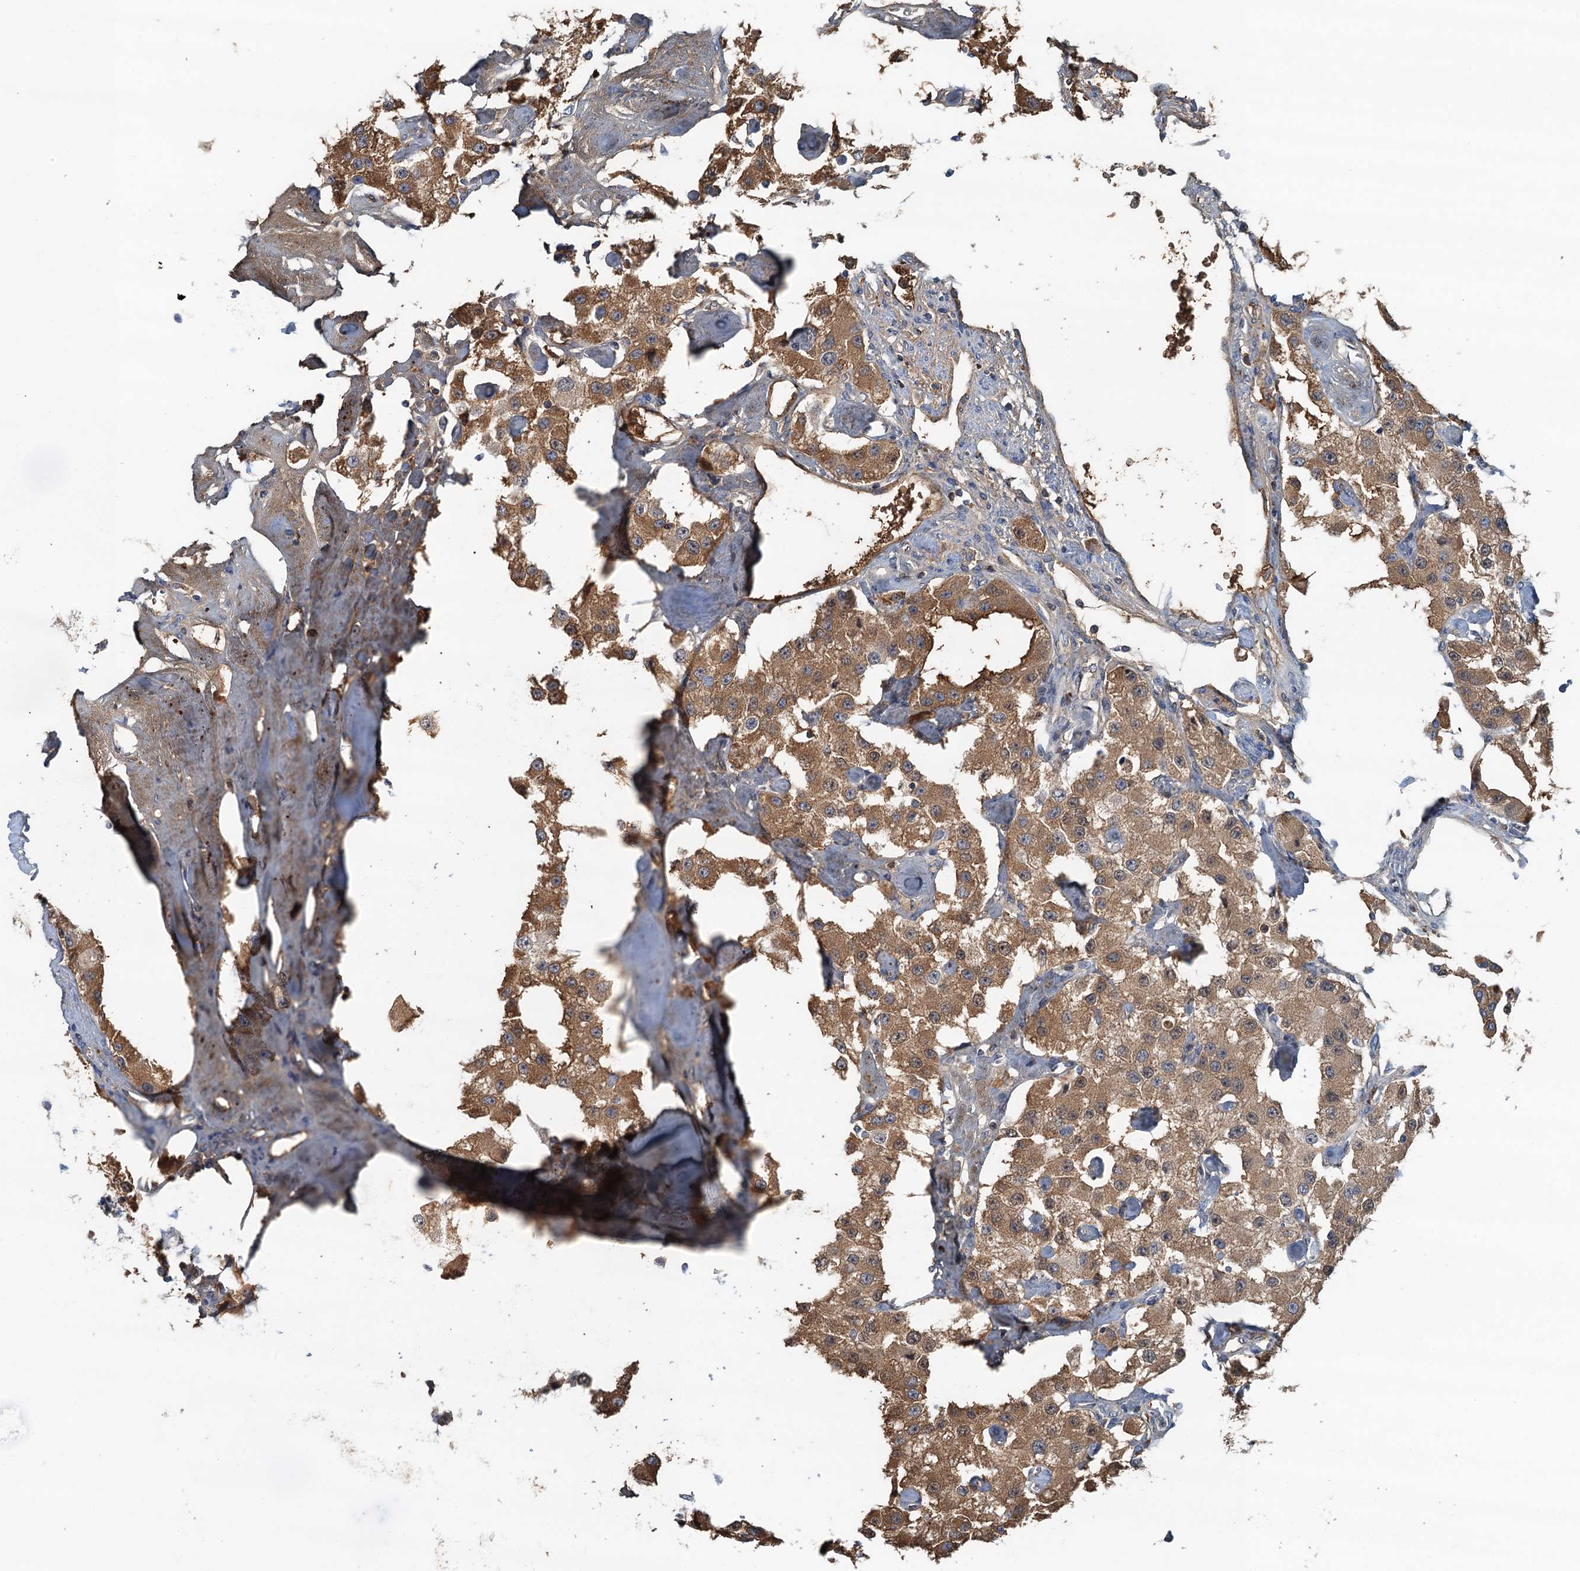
{"staining": {"intensity": "moderate", "quantity": ">75%", "location": "cytoplasmic/membranous"}, "tissue": "carcinoid", "cell_type": "Tumor cells", "image_type": "cancer", "snomed": [{"axis": "morphology", "description": "Carcinoid, malignant, NOS"}, {"axis": "topography", "description": "Pancreas"}], "caption": "DAB (3,3'-diaminobenzidine) immunohistochemical staining of human carcinoid reveals moderate cytoplasmic/membranous protein positivity in about >75% of tumor cells.", "gene": "LSM14B", "patient": {"sex": "male", "age": 41}}